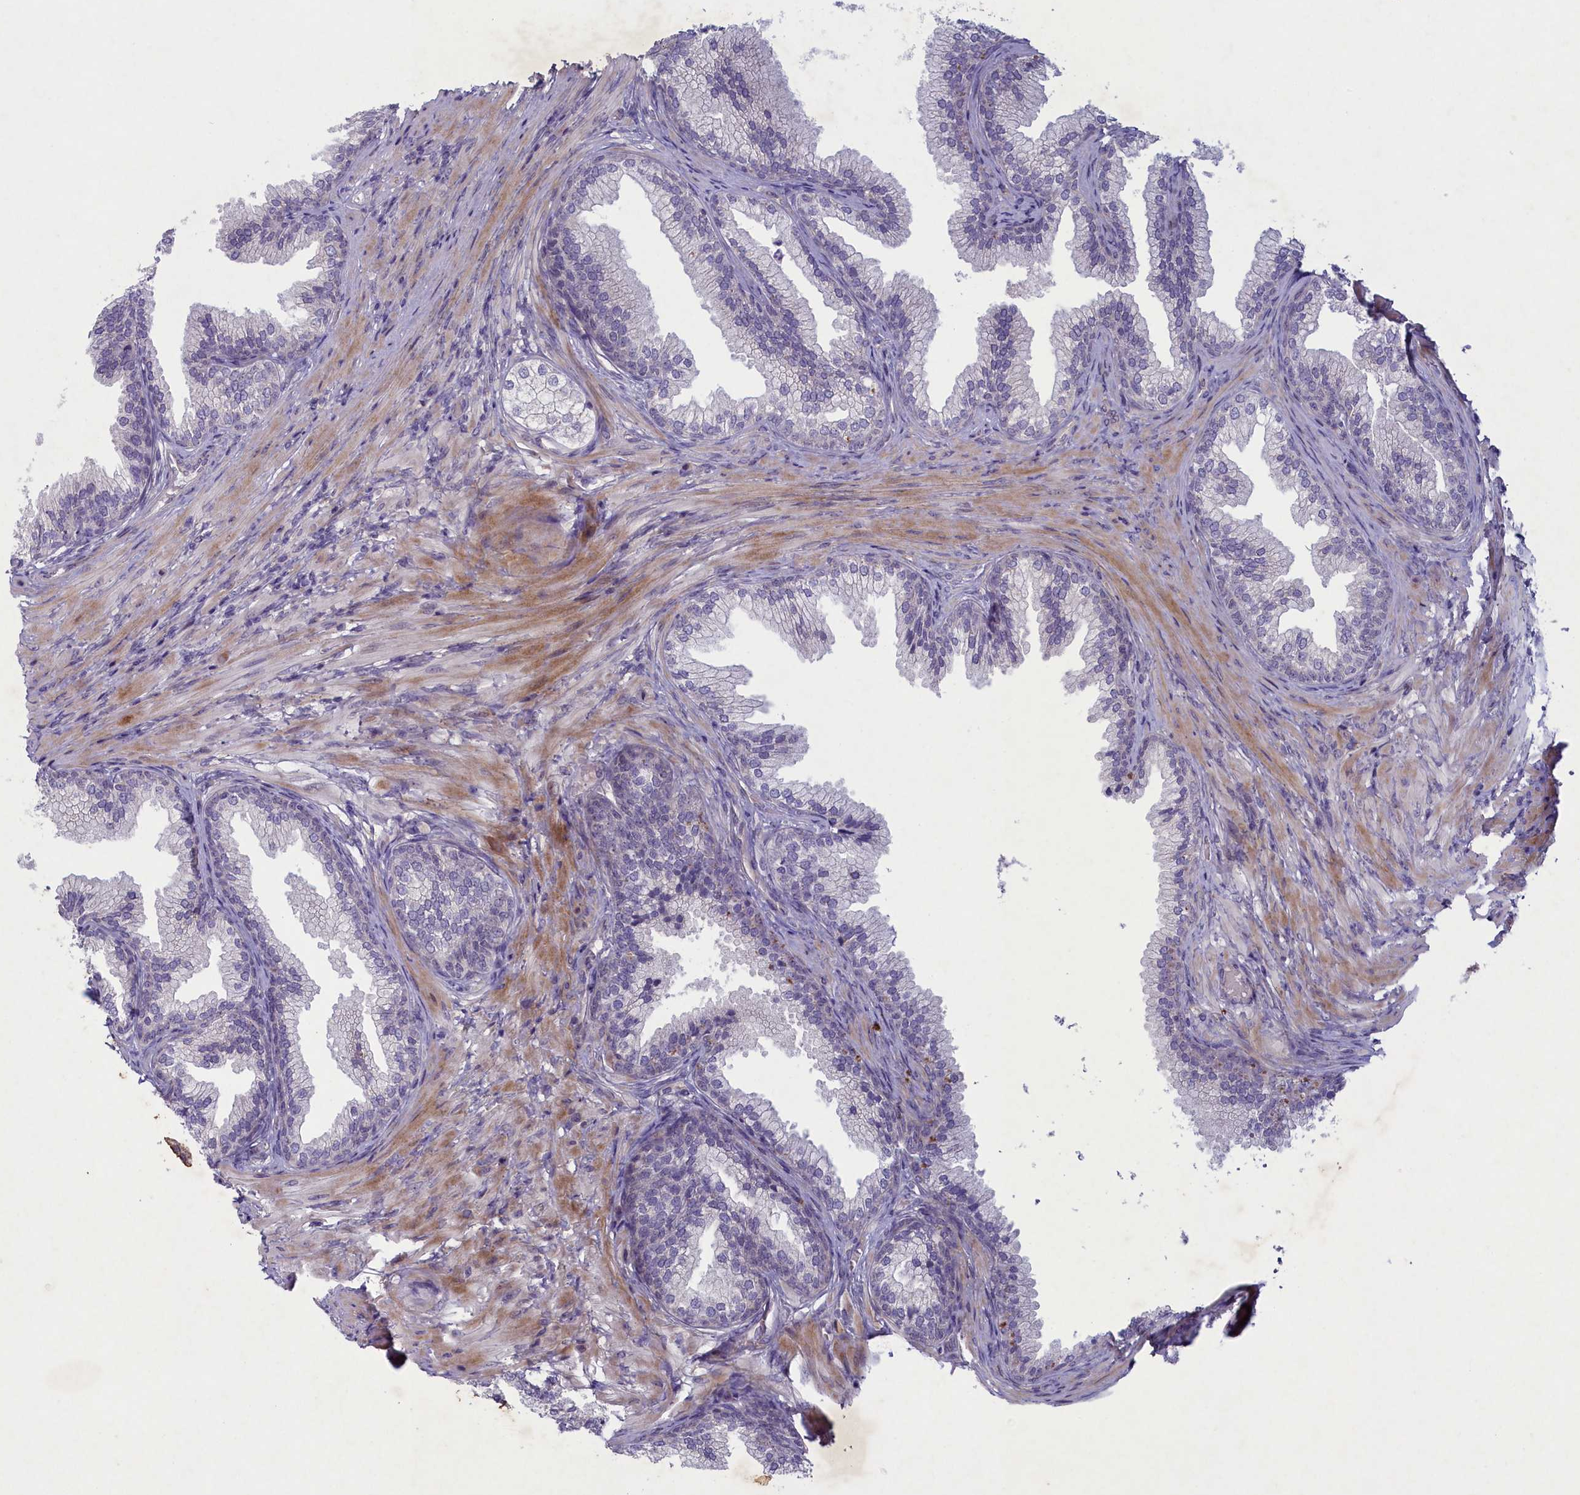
{"staining": {"intensity": "negative", "quantity": "none", "location": "none"}, "tissue": "prostate", "cell_type": "Glandular cells", "image_type": "normal", "snomed": [{"axis": "morphology", "description": "Normal tissue, NOS"}, {"axis": "topography", "description": "Prostate"}], "caption": "IHC micrograph of unremarkable prostate: human prostate stained with DAB exhibits no significant protein staining in glandular cells.", "gene": "PLEKHG6", "patient": {"sex": "male", "age": 76}}